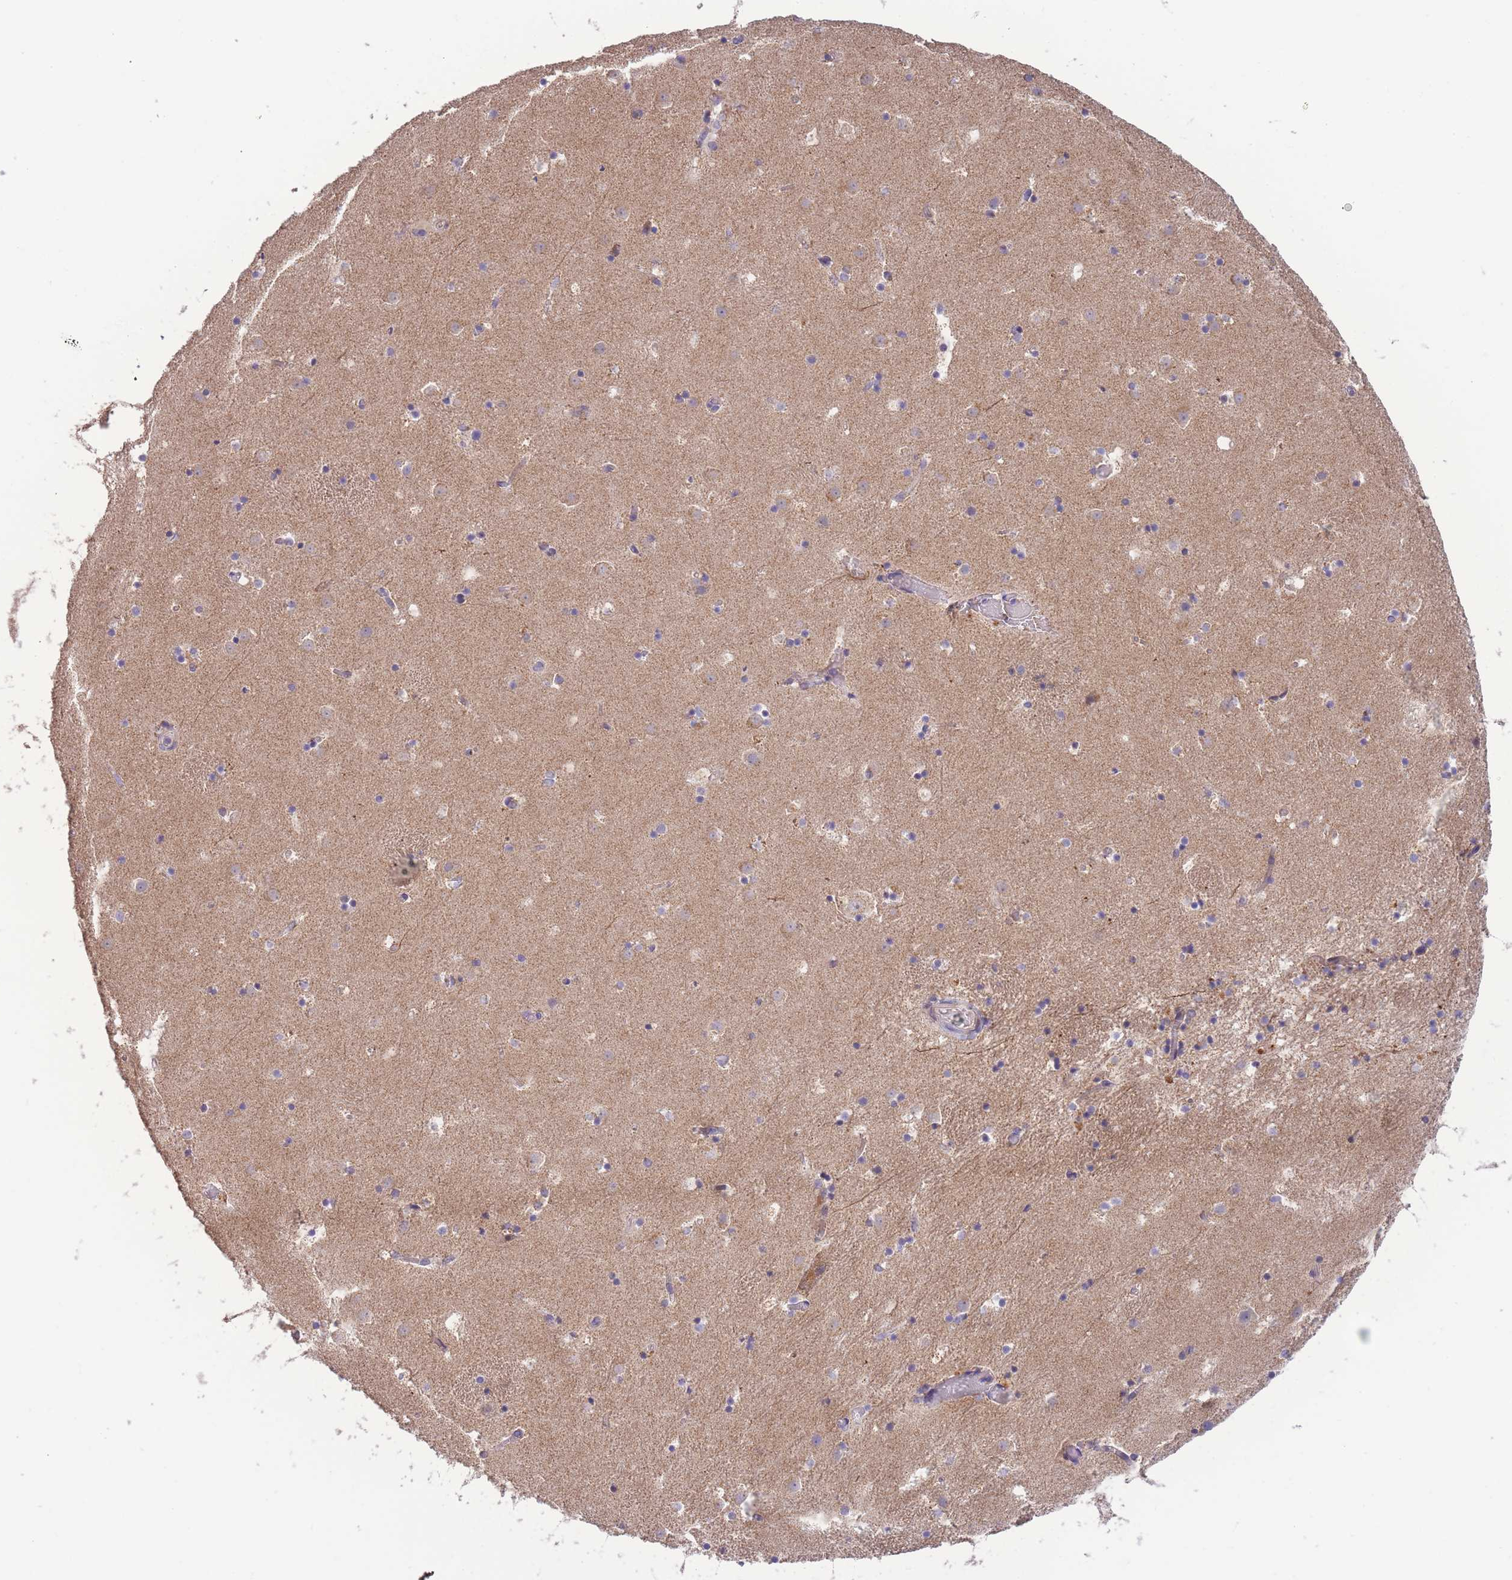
{"staining": {"intensity": "negative", "quantity": "none", "location": "none"}, "tissue": "caudate", "cell_type": "Glial cells", "image_type": "normal", "snomed": [{"axis": "morphology", "description": "Normal tissue, NOS"}, {"axis": "topography", "description": "Lateral ventricle wall"}], "caption": "Protein analysis of normal caudate displays no significant expression in glial cells.", "gene": "SLC25A42", "patient": {"sex": "male", "age": 25}}